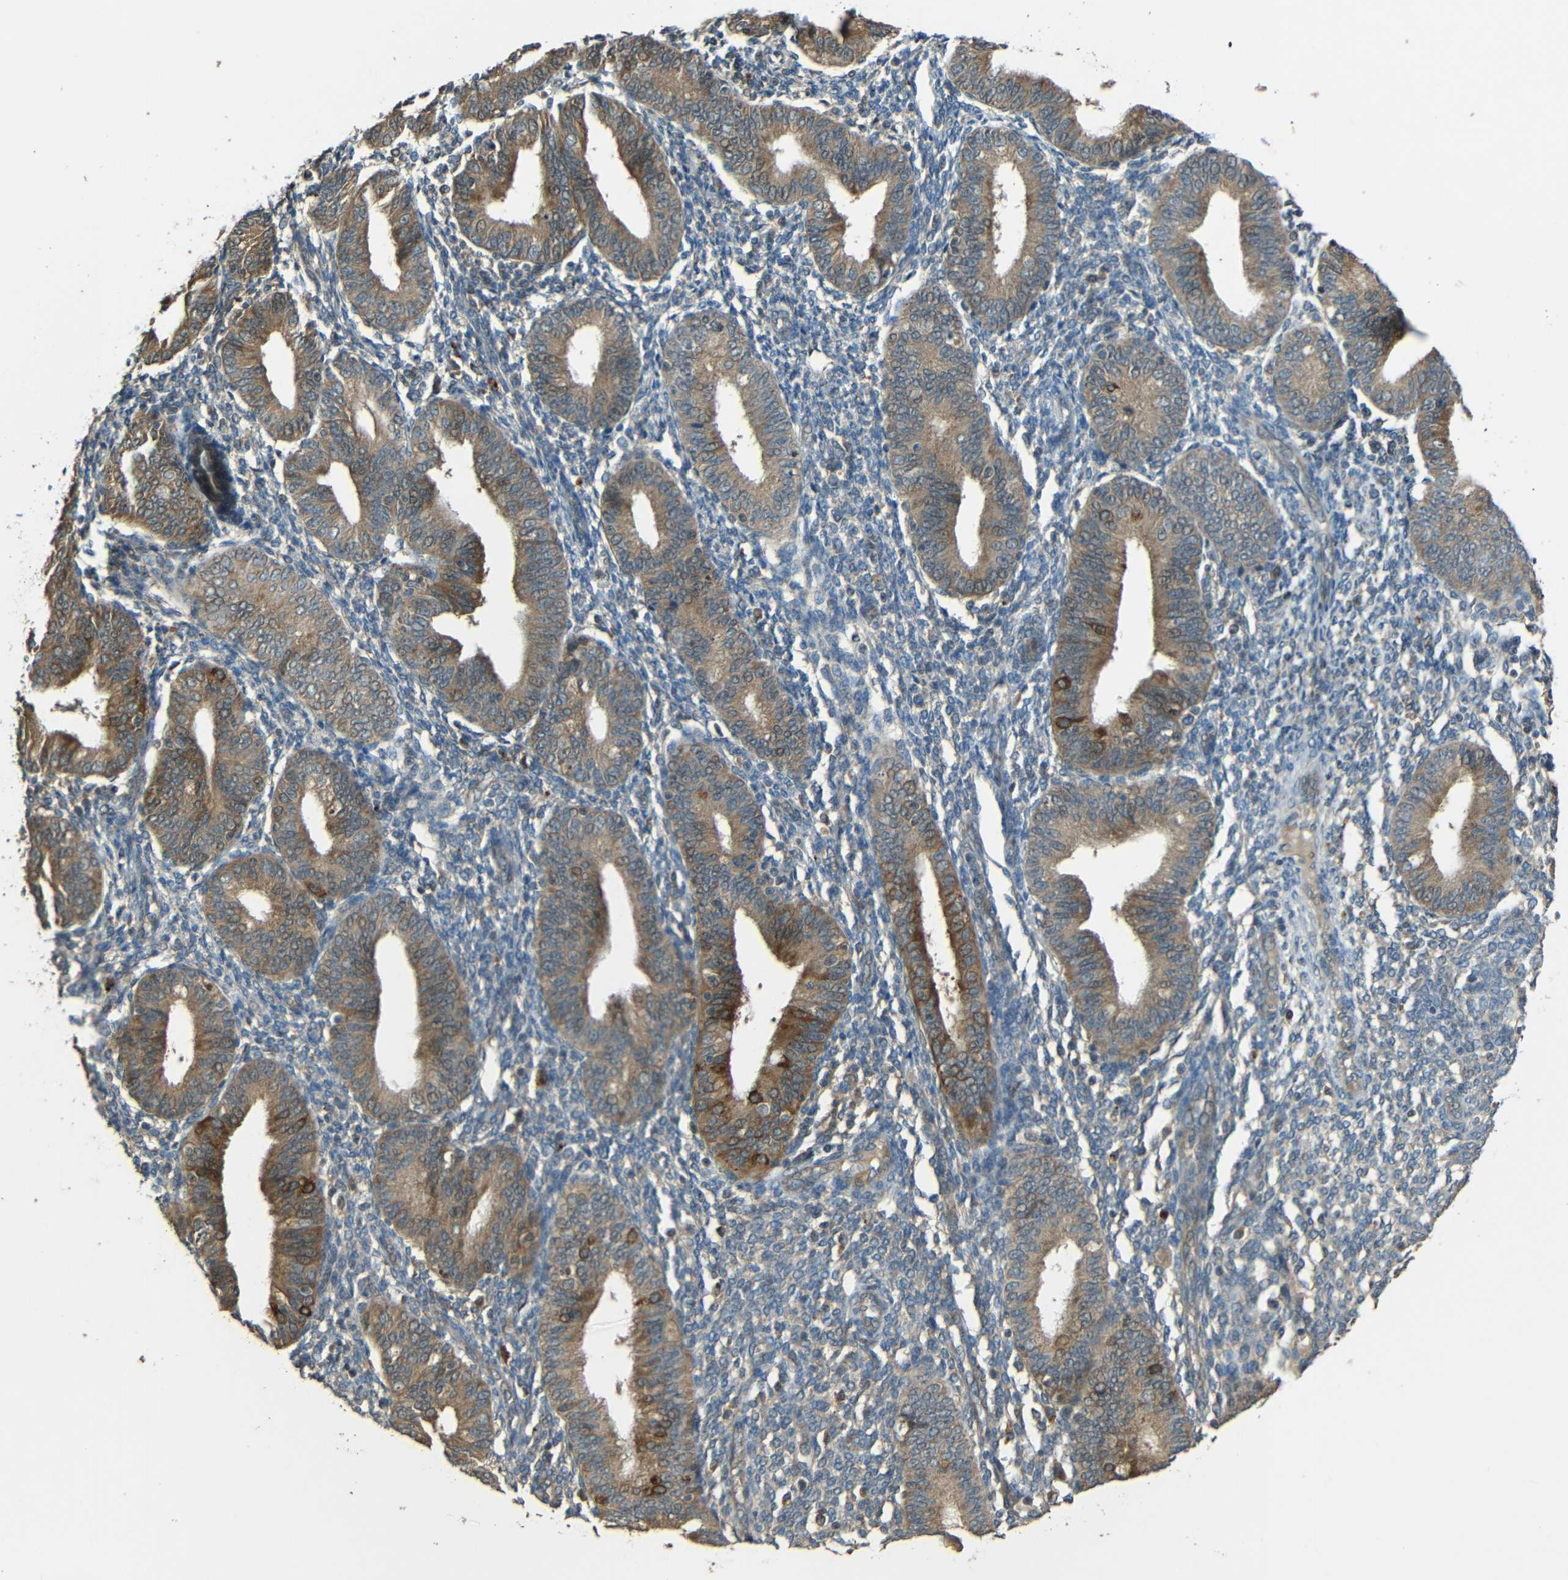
{"staining": {"intensity": "weak", "quantity": "25%-75%", "location": "cytoplasmic/membranous"}, "tissue": "endometrium", "cell_type": "Cells in endometrial stroma", "image_type": "normal", "snomed": [{"axis": "morphology", "description": "Normal tissue, NOS"}, {"axis": "topography", "description": "Endometrium"}], "caption": "Immunohistochemistry (IHC) photomicrograph of normal human endometrium stained for a protein (brown), which exhibits low levels of weak cytoplasmic/membranous staining in approximately 25%-75% of cells in endometrial stroma.", "gene": "ACACA", "patient": {"sex": "female", "age": 61}}